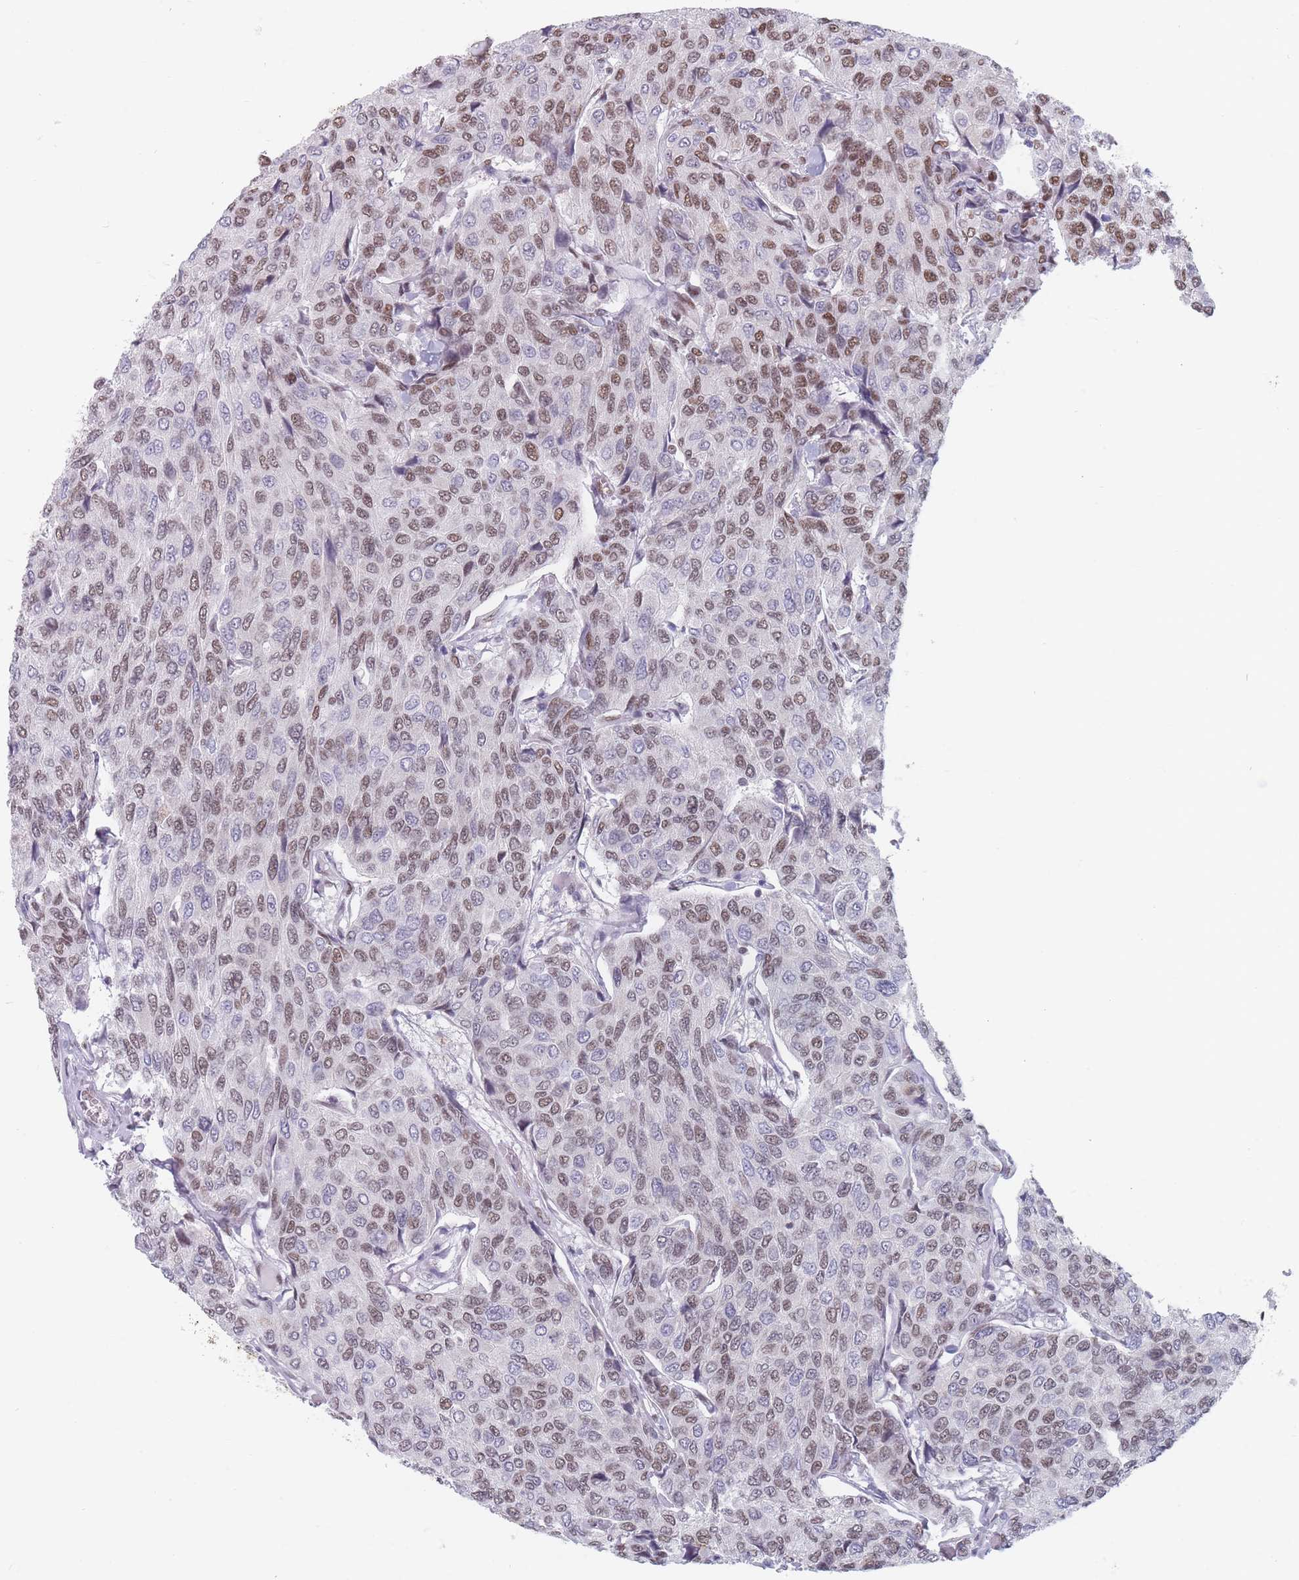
{"staining": {"intensity": "moderate", "quantity": ">75%", "location": "nuclear"}, "tissue": "breast cancer", "cell_type": "Tumor cells", "image_type": "cancer", "snomed": [{"axis": "morphology", "description": "Duct carcinoma"}, {"axis": "topography", "description": "Breast"}], "caption": "IHC staining of intraductal carcinoma (breast), which exhibits medium levels of moderate nuclear positivity in about >75% of tumor cells indicating moderate nuclear protein positivity. The staining was performed using DAB (brown) for protein detection and nuclei were counterstained in hematoxylin (blue).", "gene": "SAFB2", "patient": {"sex": "female", "age": 55}}